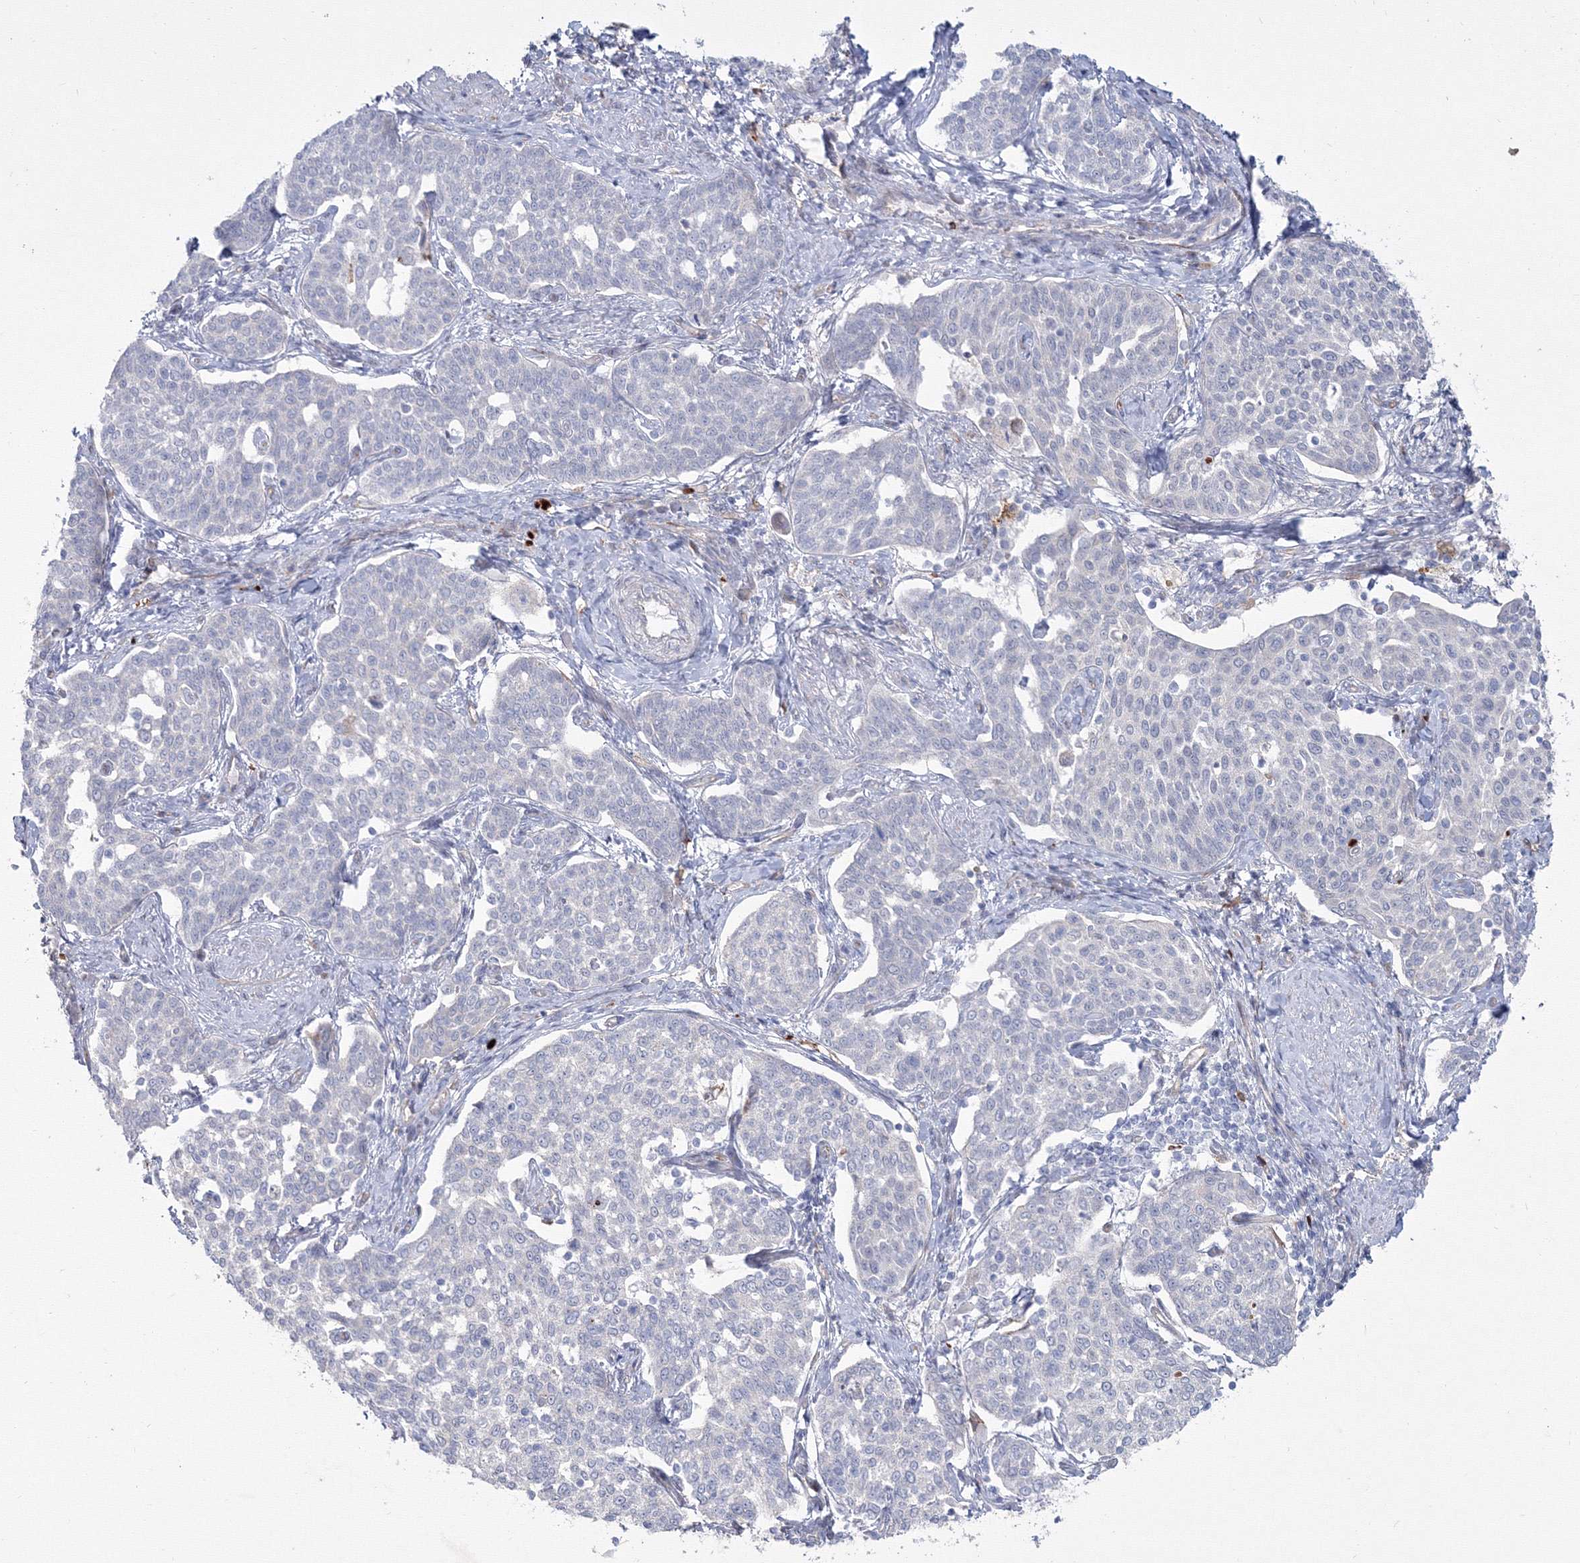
{"staining": {"intensity": "negative", "quantity": "none", "location": "none"}, "tissue": "cervical cancer", "cell_type": "Tumor cells", "image_type": "cancer", "snomed": [{"axis": "morphology", "description": "Squamous cell carcinoma, NOS"}, {"axis": "topography", "description": "Cervix"}], "caption": "Immunohistochemistry (IHC) of cervical cancer (squamous cell carcinoma) exhibits no staining in tumor cells. The staining is performed using DAB brown chromogen with nuclei counter-stained in using hematoxylin.", "gene": "HYAL2", "patient": {"sex": "female", "age": 34}}